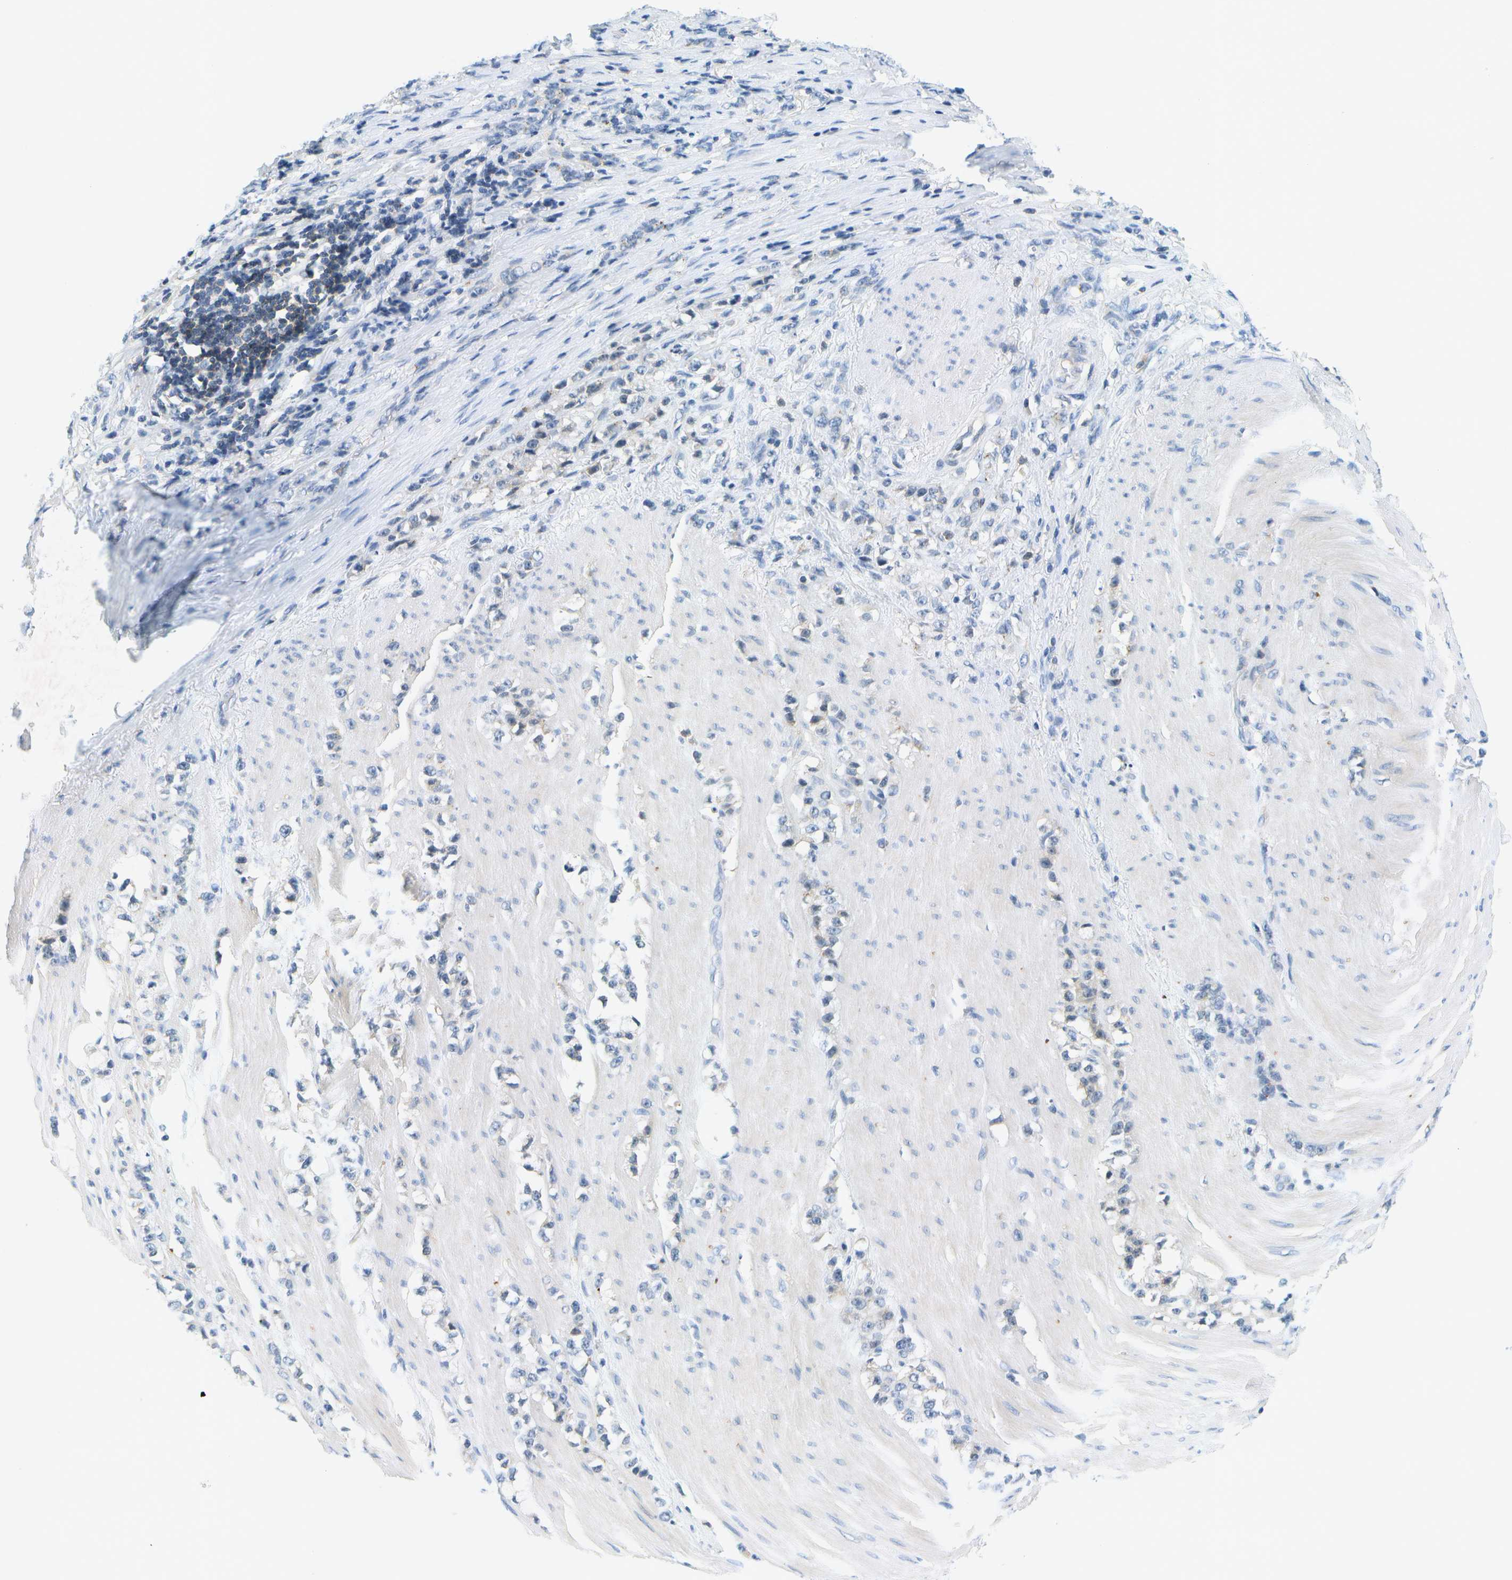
{"staining": {"intensity": "negative", "quantity": "none", "location": "none"}, "tissue": "stomach cancer", "cell_type": "Tumor cells", "image_type": "cancer", "snomed": [{"axis": "morphology", "description": "Adenocarcinoma, NOS"}, {"axis": "topography", "description": "Stomach, lower"}], "caption": "A photomicrograph of human stomach cancer (adenocarcinoma) is negative for staining in tumor cells. The staining is performed using DAB brown chromogen with nuclei counter-stained in using hematoxylin.", "gene": "RASGRP2", "patient": {"sex": "male", "age": 88}}